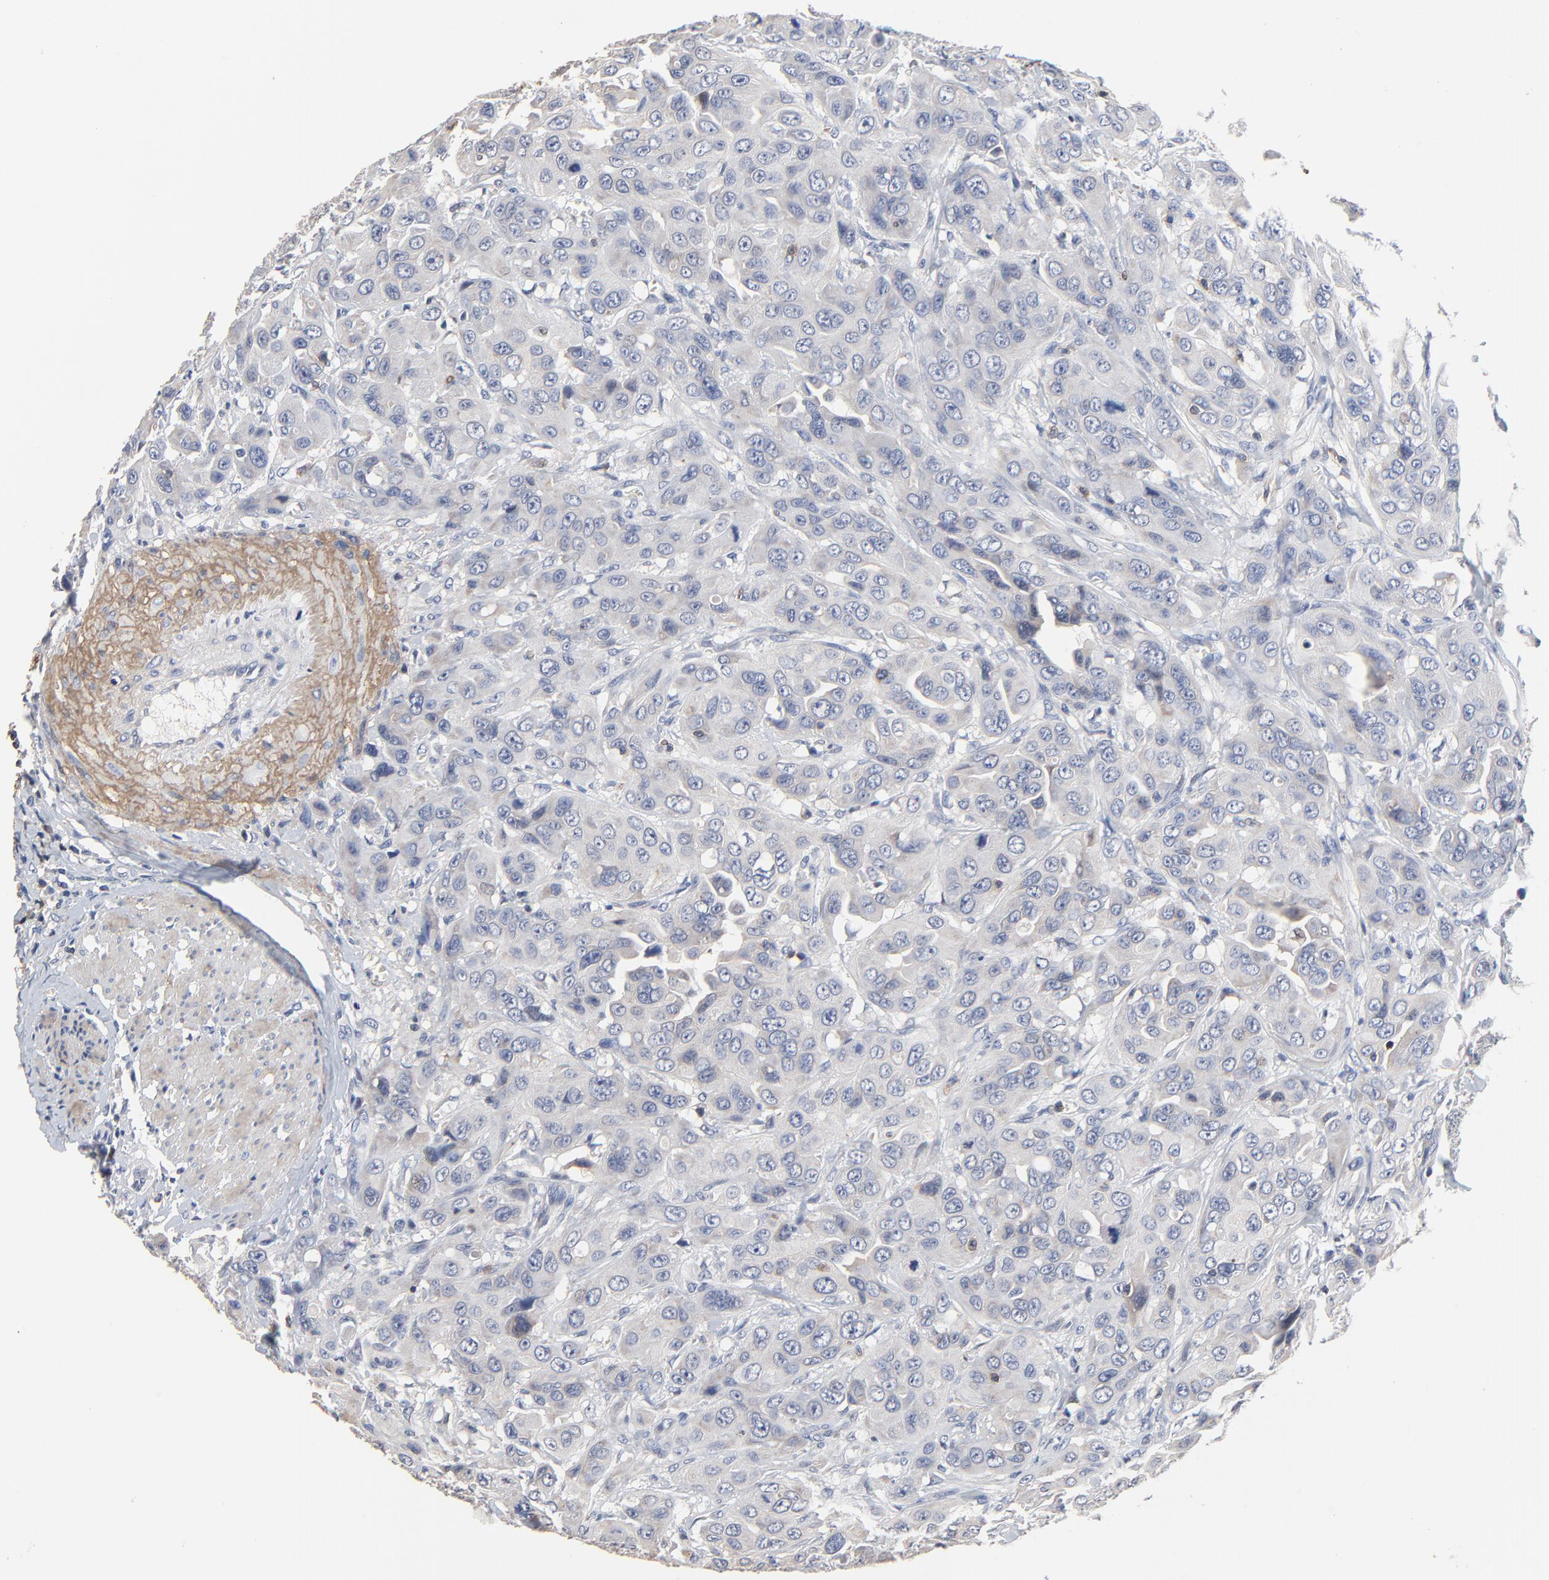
{"staining": {"intensity": "negative", "quantity": "none", "location": "none"}, "tissue": "urothelial cancer", "cell_type": "Tumor cells", "image_type": "cancer", "snomed": [{"axis": "morphology", "description": "Urothelial carcinoma, High grade"}, {"axis": "topography", "description": "Urinary bladder"}], "caption": "Urothelial cancer stained for a protein using immunohistochemistry (IHC) exhibits no expression tumor cells.", "gene": "SKAP1", "patient": {"sex": "male", "age": 73}}